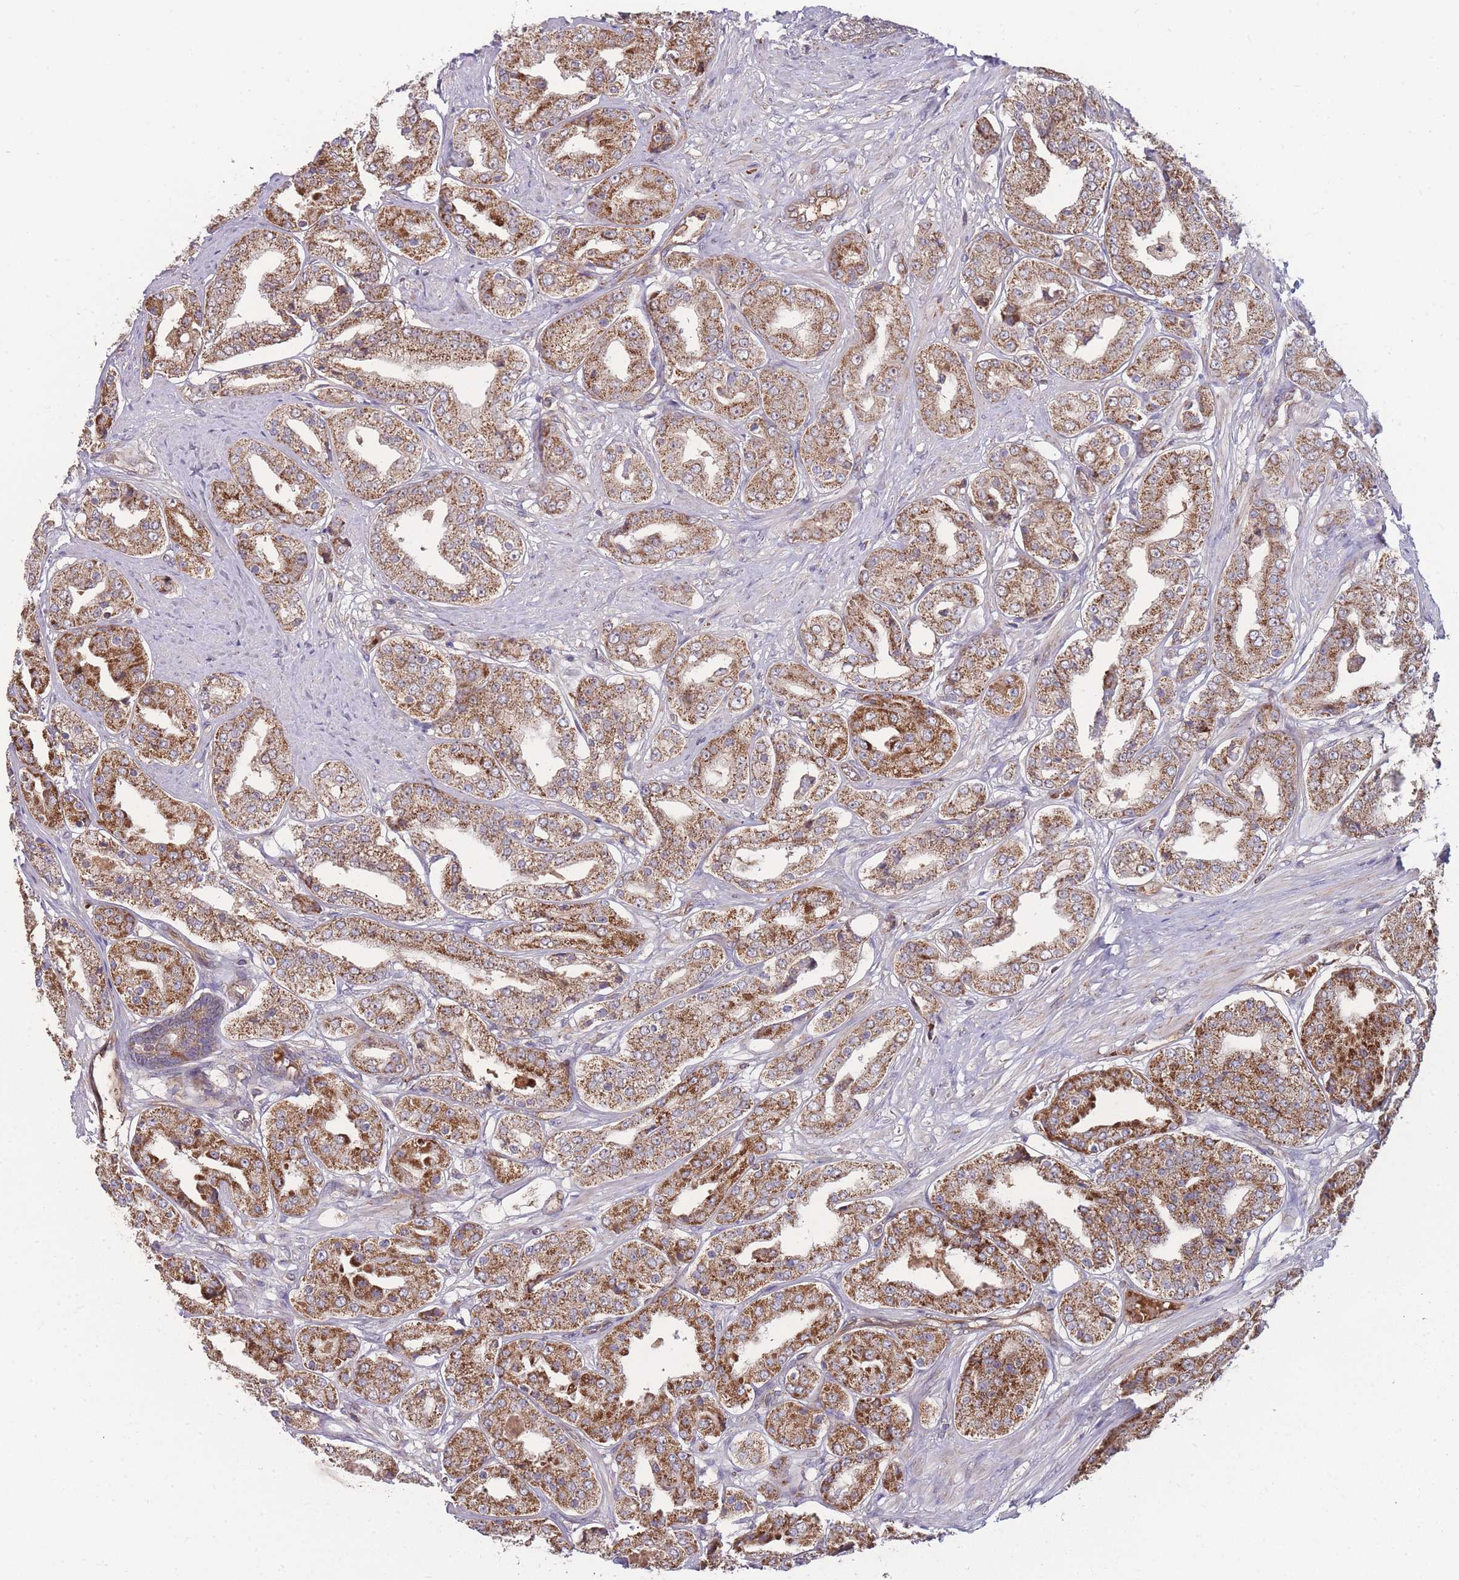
{"staining": {"intensity": "moderate", "quantity": ">75%", "location": "cytoplasmic/membranous"}, "tissue": "prostate cancer", "cell_type": "Tumor cells", "image_type": "cancer", "snomed": [{"axis": "morphology", "description": "Adenocarcinoma, High grade"}, {"axis": "topography", "description": "Prostate"}], "caption": "Immunohistochemistry (DAB) staining of prostate cancer (high-grade adenocarcinoma) demonstrates moderate cytoplasmic/membranous protein positivity in approximately >75% of tumor cells.", "gene": "SLC35B4", "patient": {"sex": "male", "age": 63}}